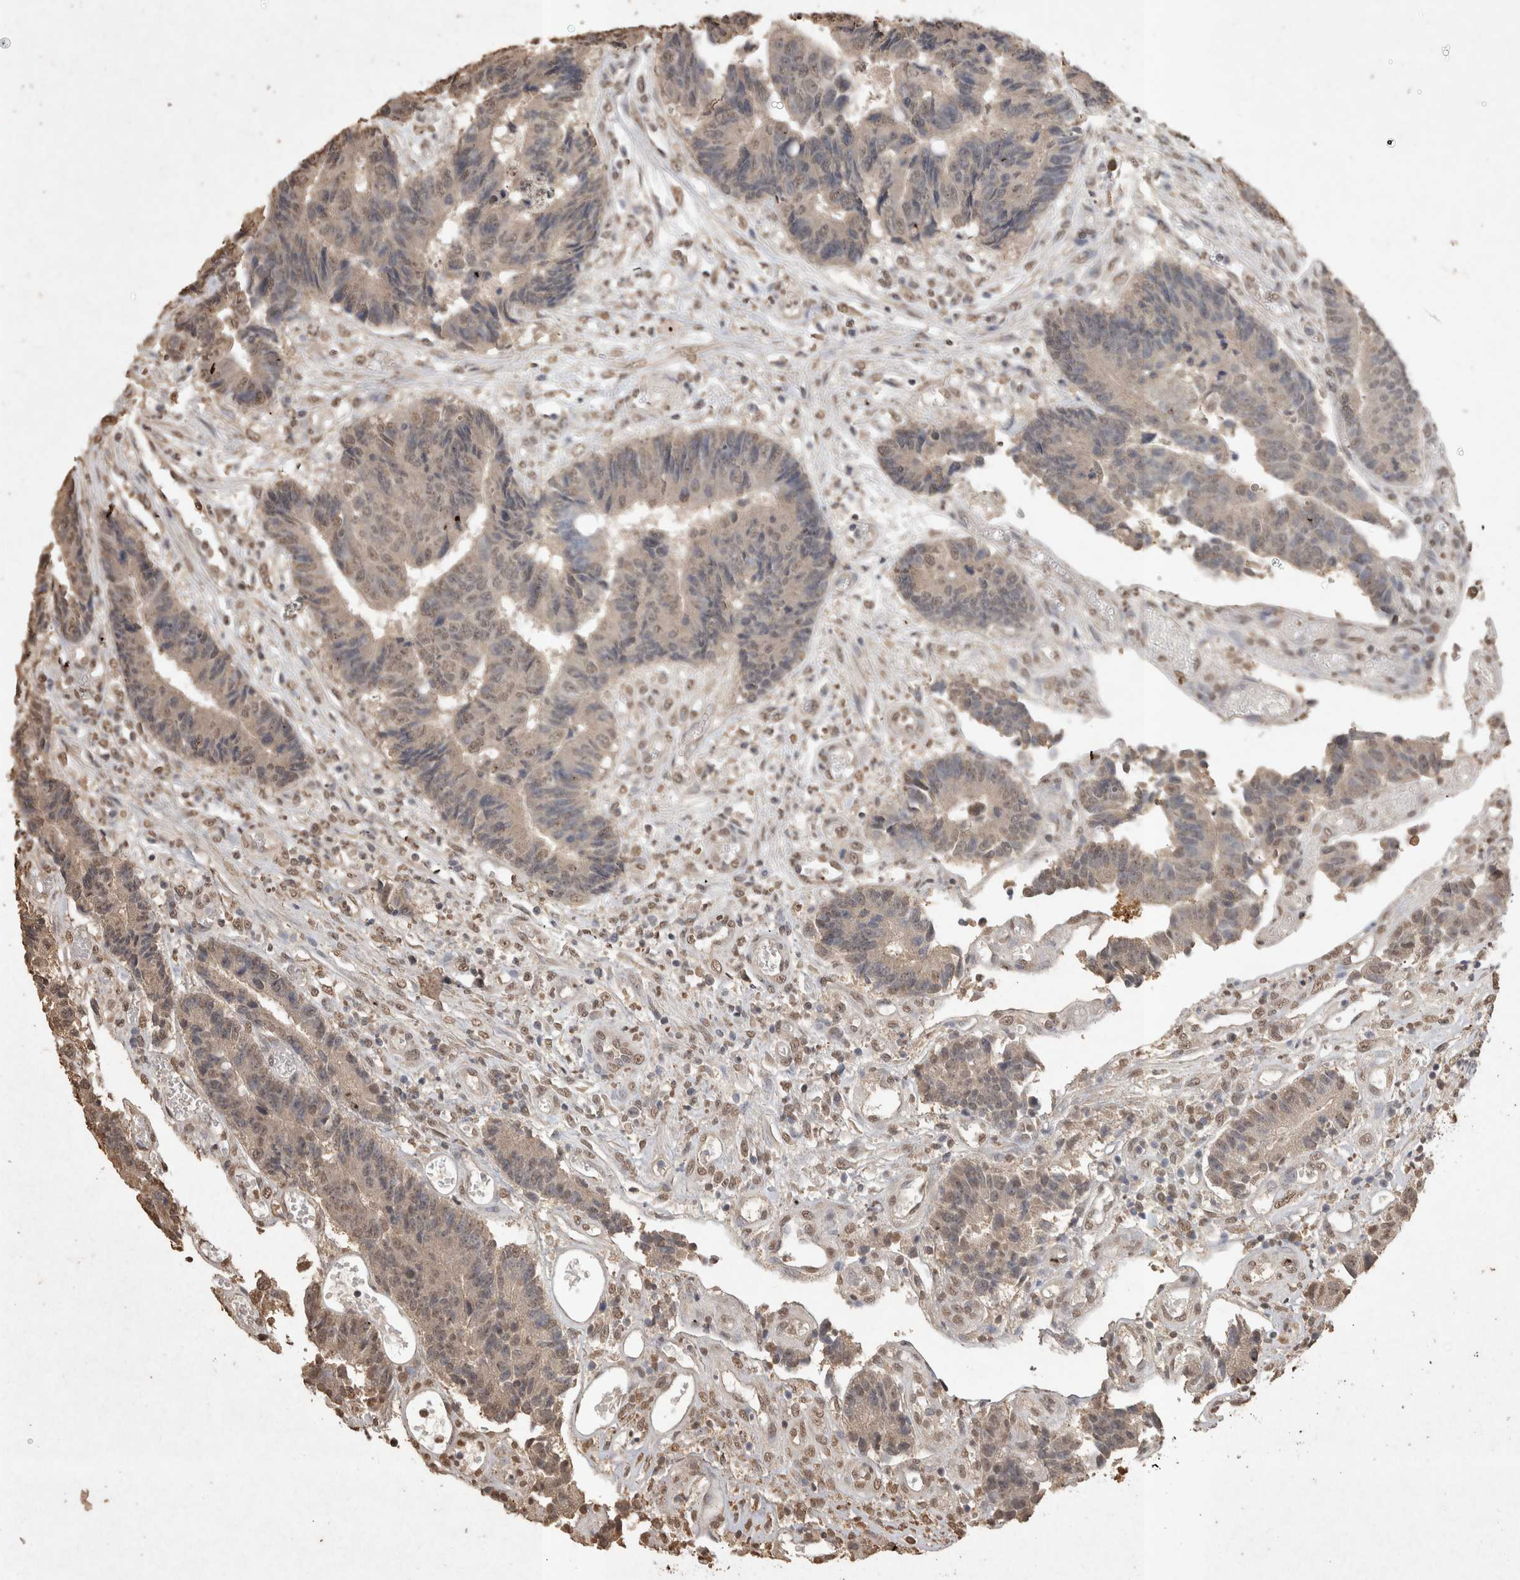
{"staining": {"intensity": "weak", "quantity": "25%-75%", "location": "nuclear"}, "tissue": "colorectal cancer", "cell_type": "Tumor cells", "image_type": "cancer", "snomed": [{"axis": "morphology", "description": "Adenocarcinoma, NOS"}, {"axis": "topography", "description": "Rectum"}], "caption": "Weak nuclear positivity for a protein is identified in about 25%-75% of tumor cells of colorectal cancer using immunohistochemistry.", "gene": "MLX", "patient": {"sex": "male", "age": 84}}